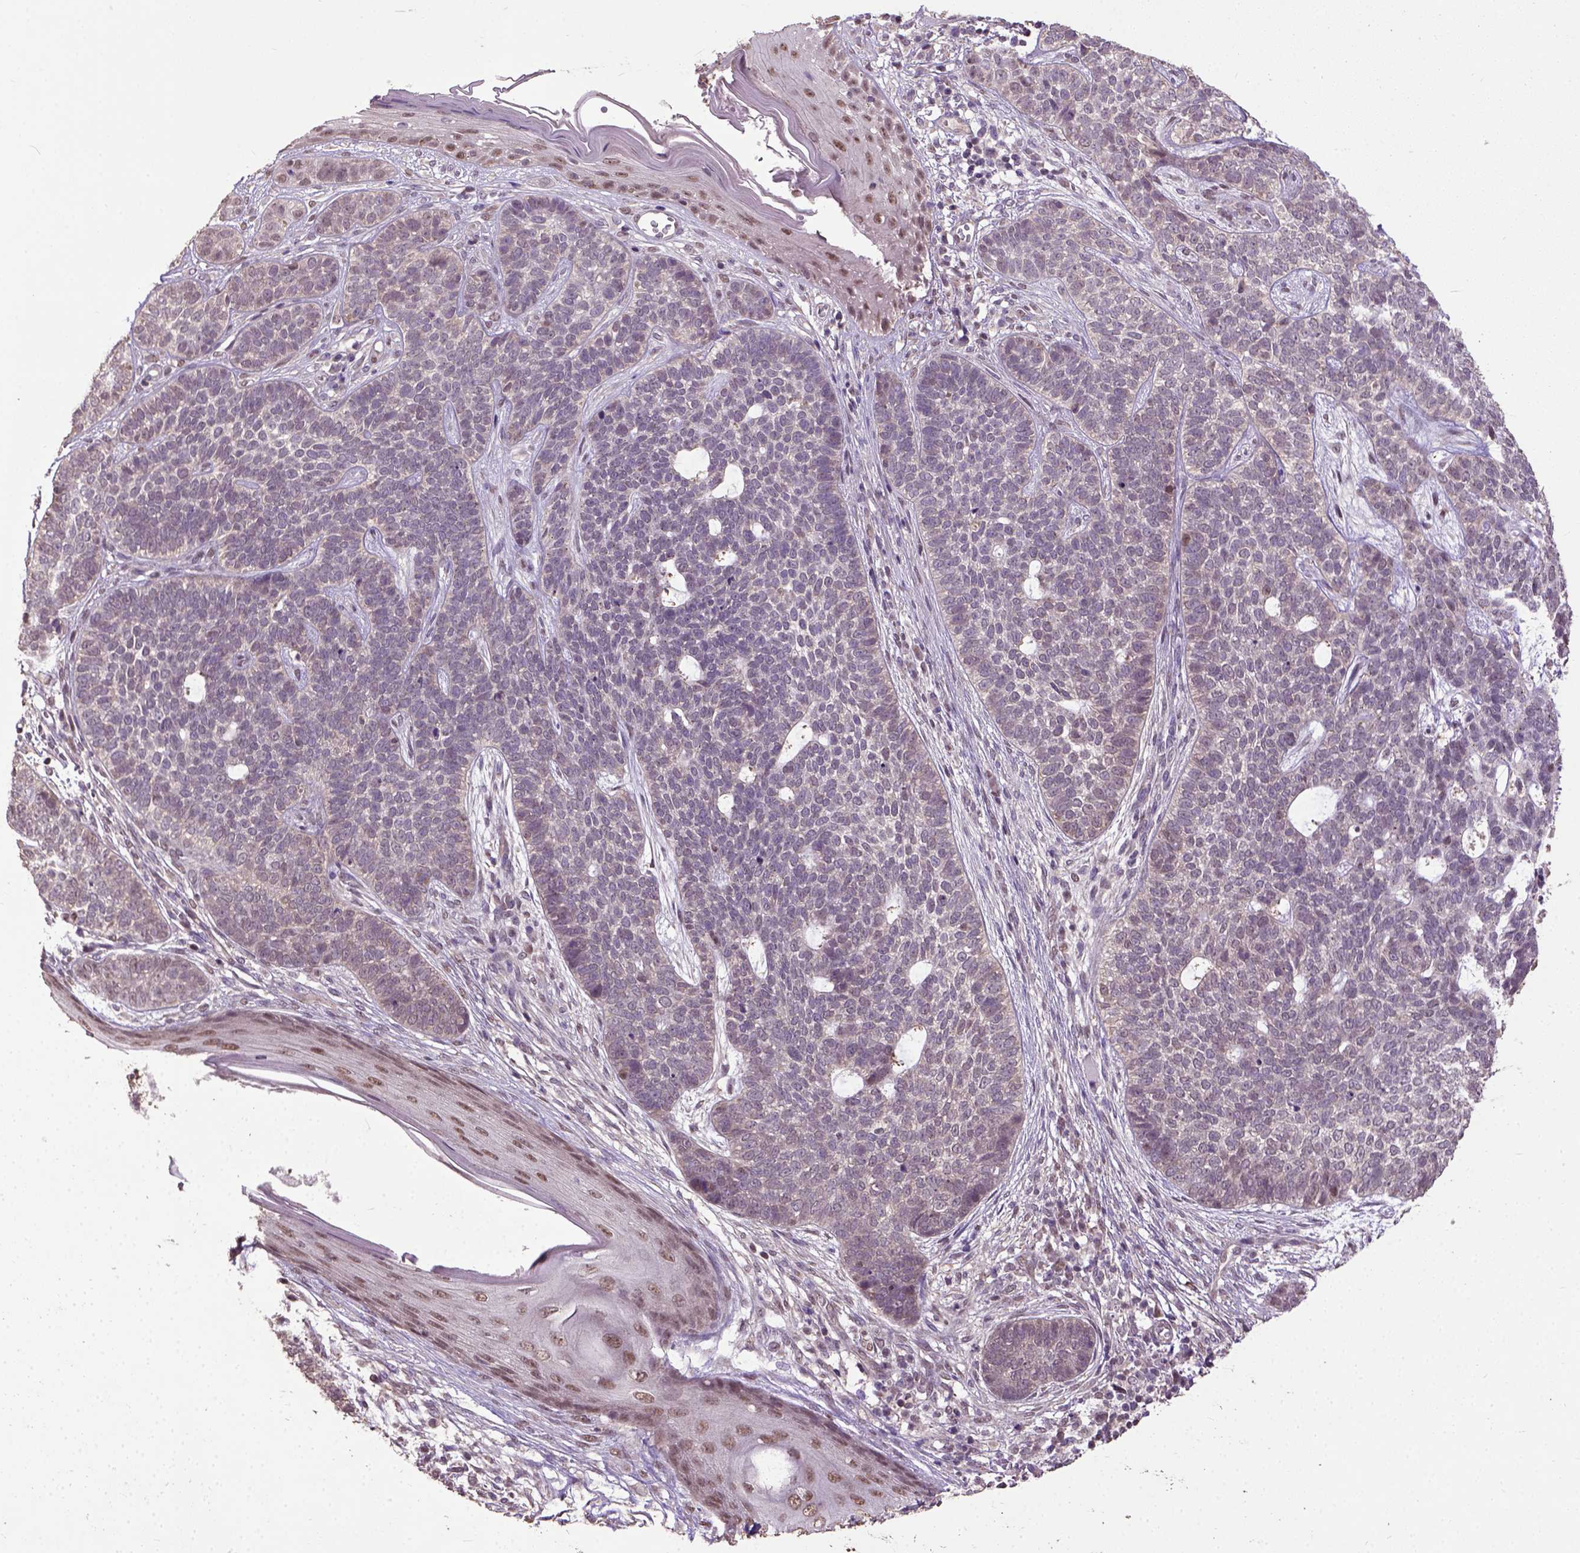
{"staining": {"intensity": "moderate", "quantity": "<25%", "location": "nuclear"}, "tissue": "skin cancer", "cell_type": "Tumor cells", "image_type": "cancer", "snomed": [{"axis": "morphology", "description": "Basal cell carcinoma"}, {"axis": "topography", "description": "Skin"}], "caption": "Skin cancer (basal cell carcinoma) stained for a protein (brown) exhibits moderate nuclear positive staining in about <25% of tumor cells.", "gene": "UBA3", "patient": {"sex": "female", "age": 69}}